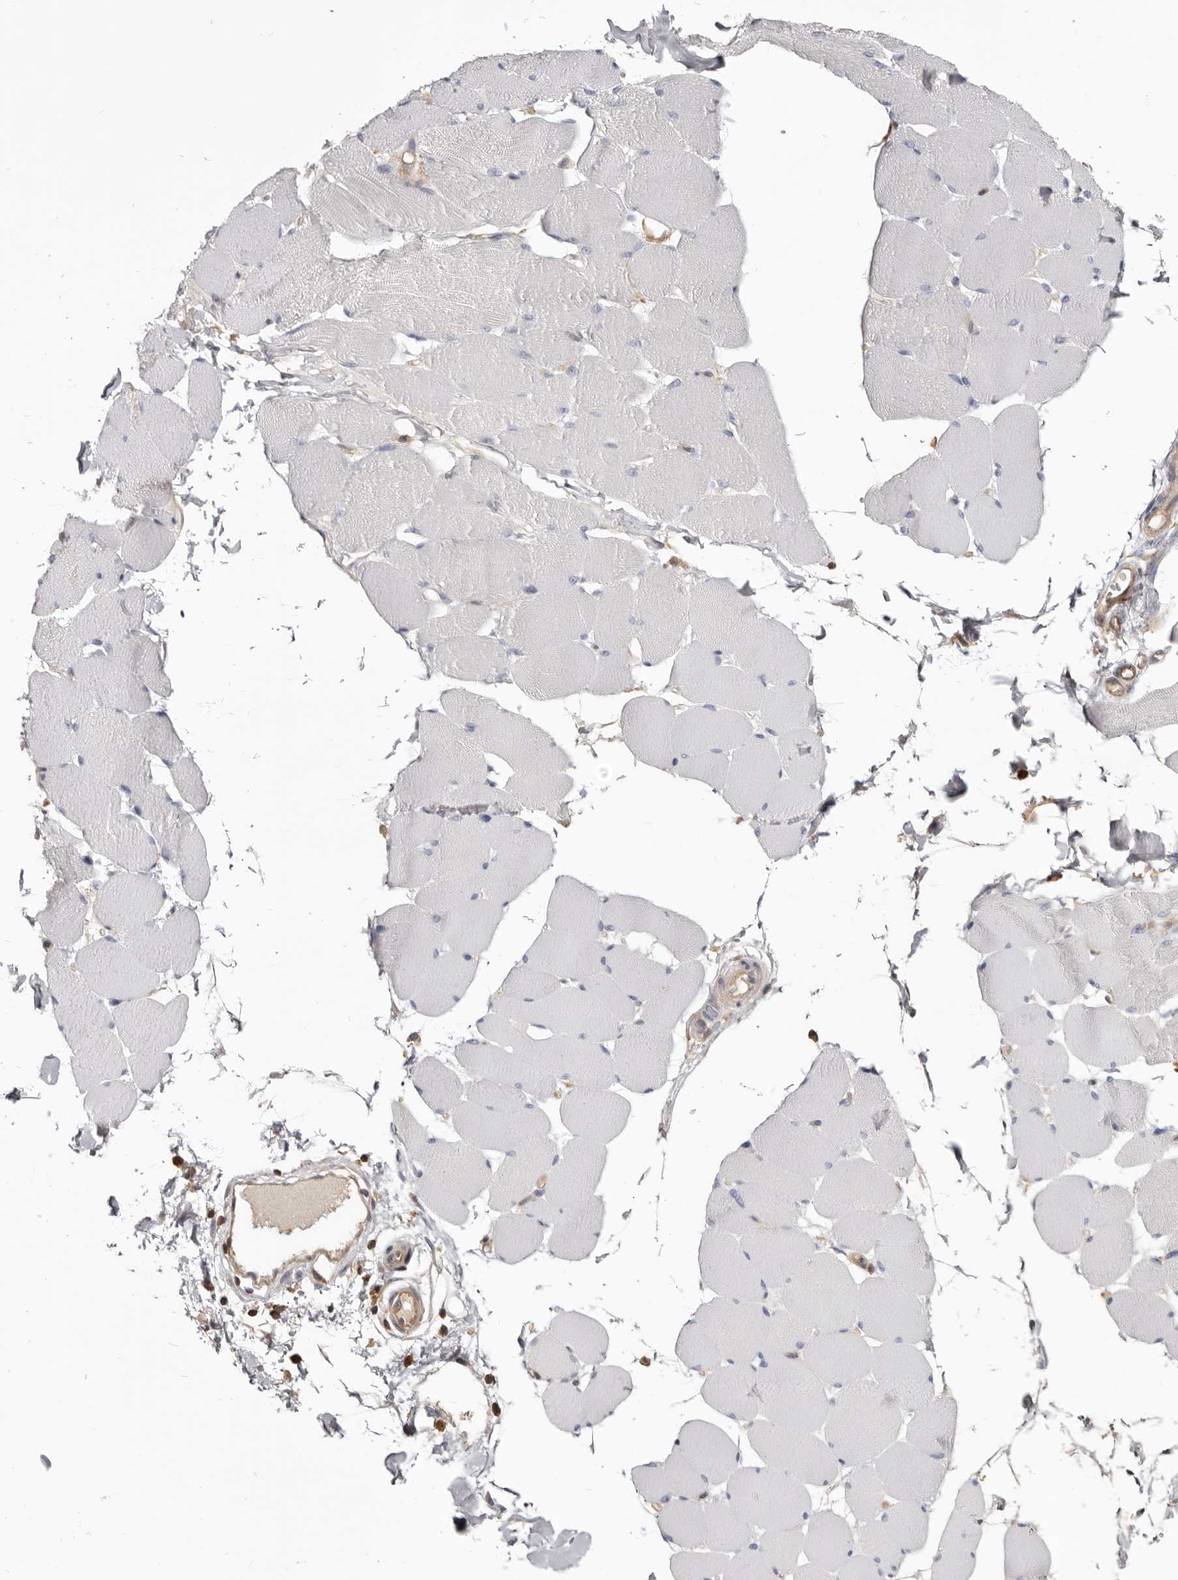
{"staining": {"intensity": "negative", "quantity": "none", "location": "none"}, "tissue": "skeletal muscle", "cell_type": "Myocytes", "image_type": "normal", "snomed": [{"axis": "morphology", "description": "Normal tissue, NOS"}, {"axis": "topography", "description": "Skin"}, {"axis": "topography", "description": "Skeletal muscle"}], "caption": "Myocytes show no significant staining in benign skeletal muscle. Brightfield microscopy of IHC stained with DAB (brown) and hematoxylin (blue), captured at high magnification.", "gene": "CBL", "patient": {"sex": "male", "age": 83}}